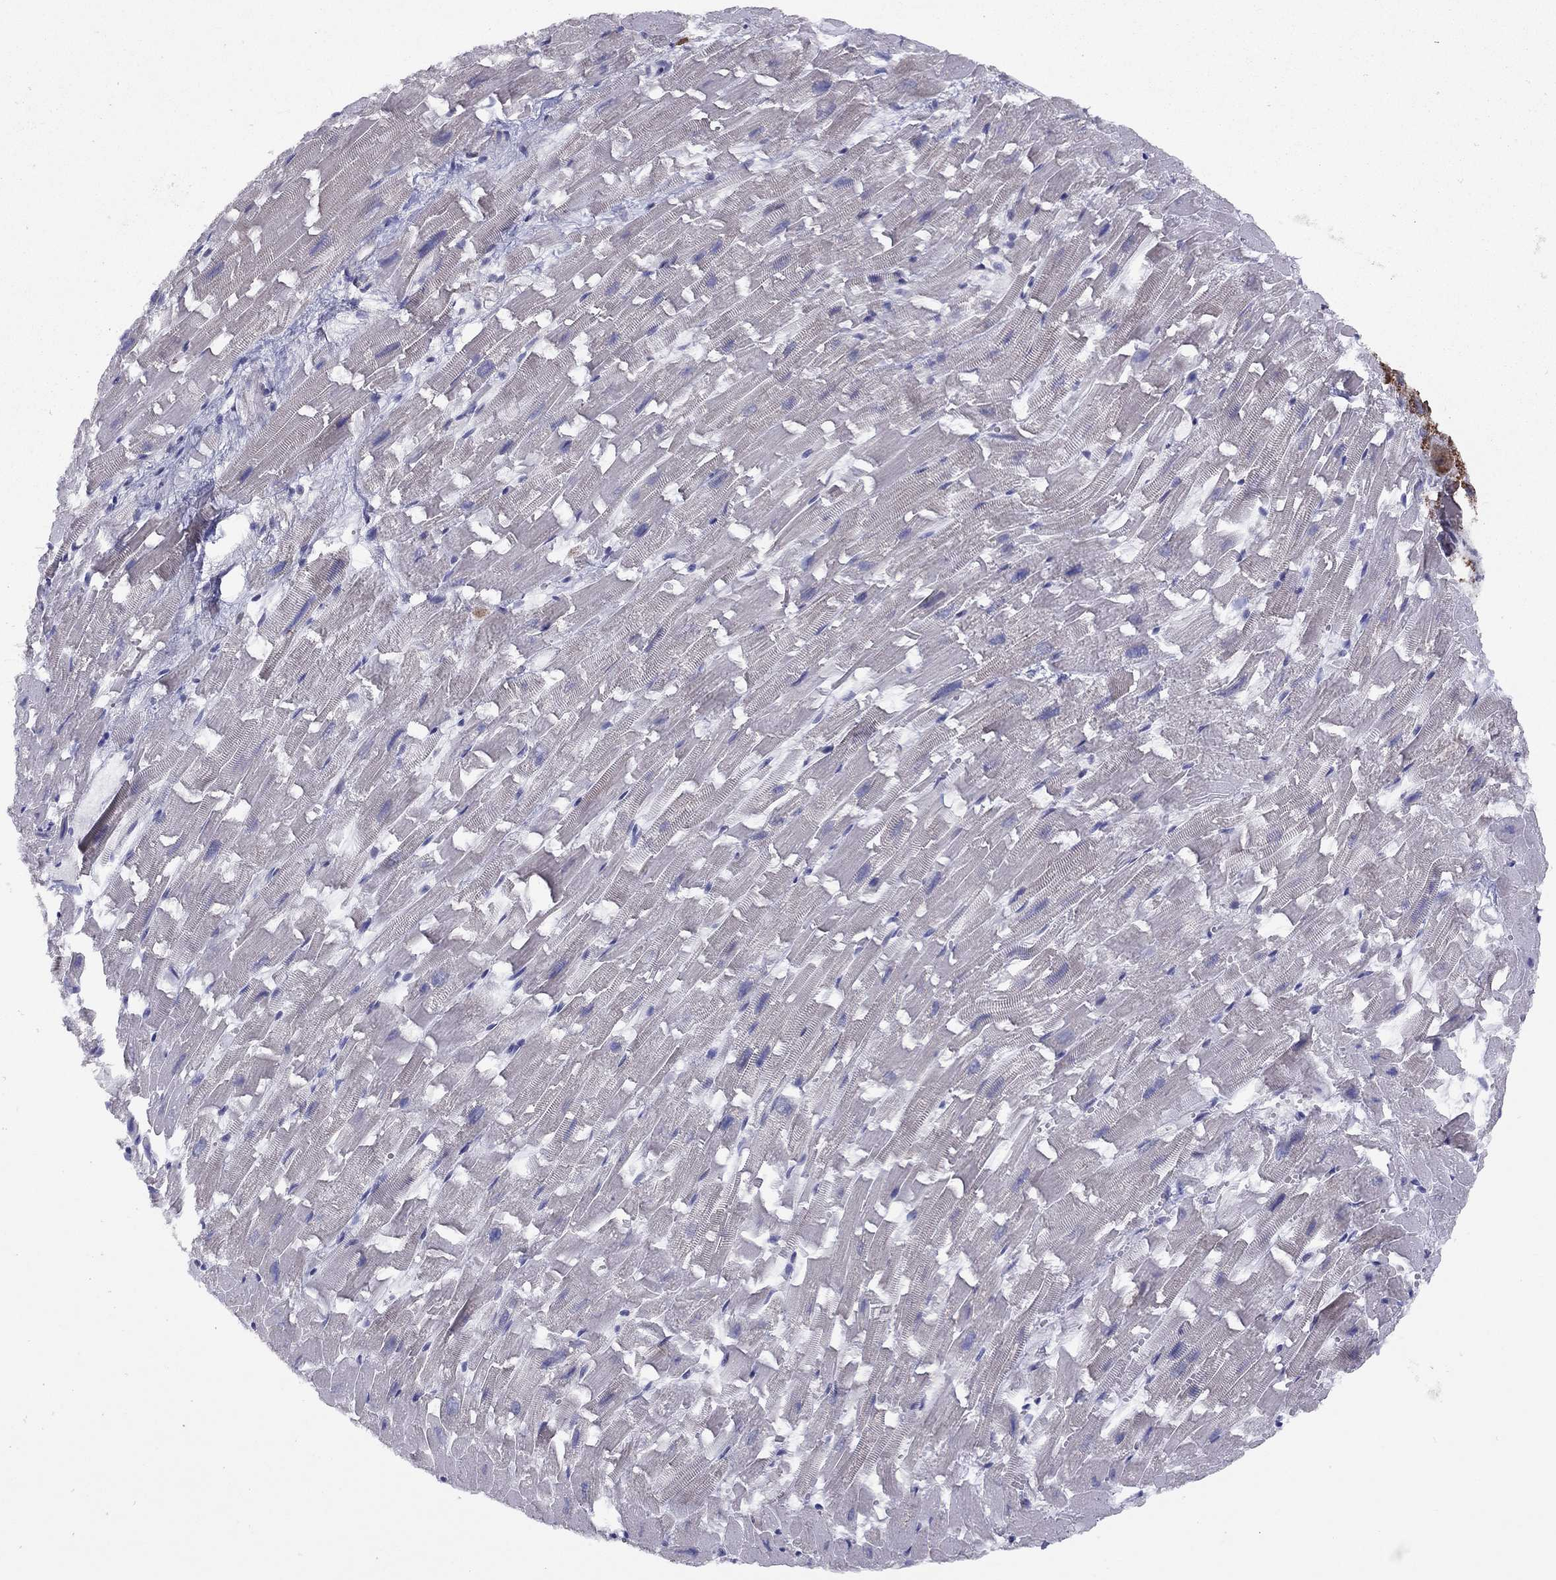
{"staining": {"intensity": "negative", "quantity": "none", "location": "none"}, "tissue": "heart muscle", "cell_type": "Cardiomyocytes", "image_type": "normal", "snomed": [{"axis": "morphology", "description": "Normal tissue, NOS"}, {"axis": "topography", "description": "Heart"}], "caption": "Human heart muscle stained for a protein using IHC shows no staining in cardiomyocytes.", "gene": "SYTL2", "patient": {"sex": "female", "age": 64}}